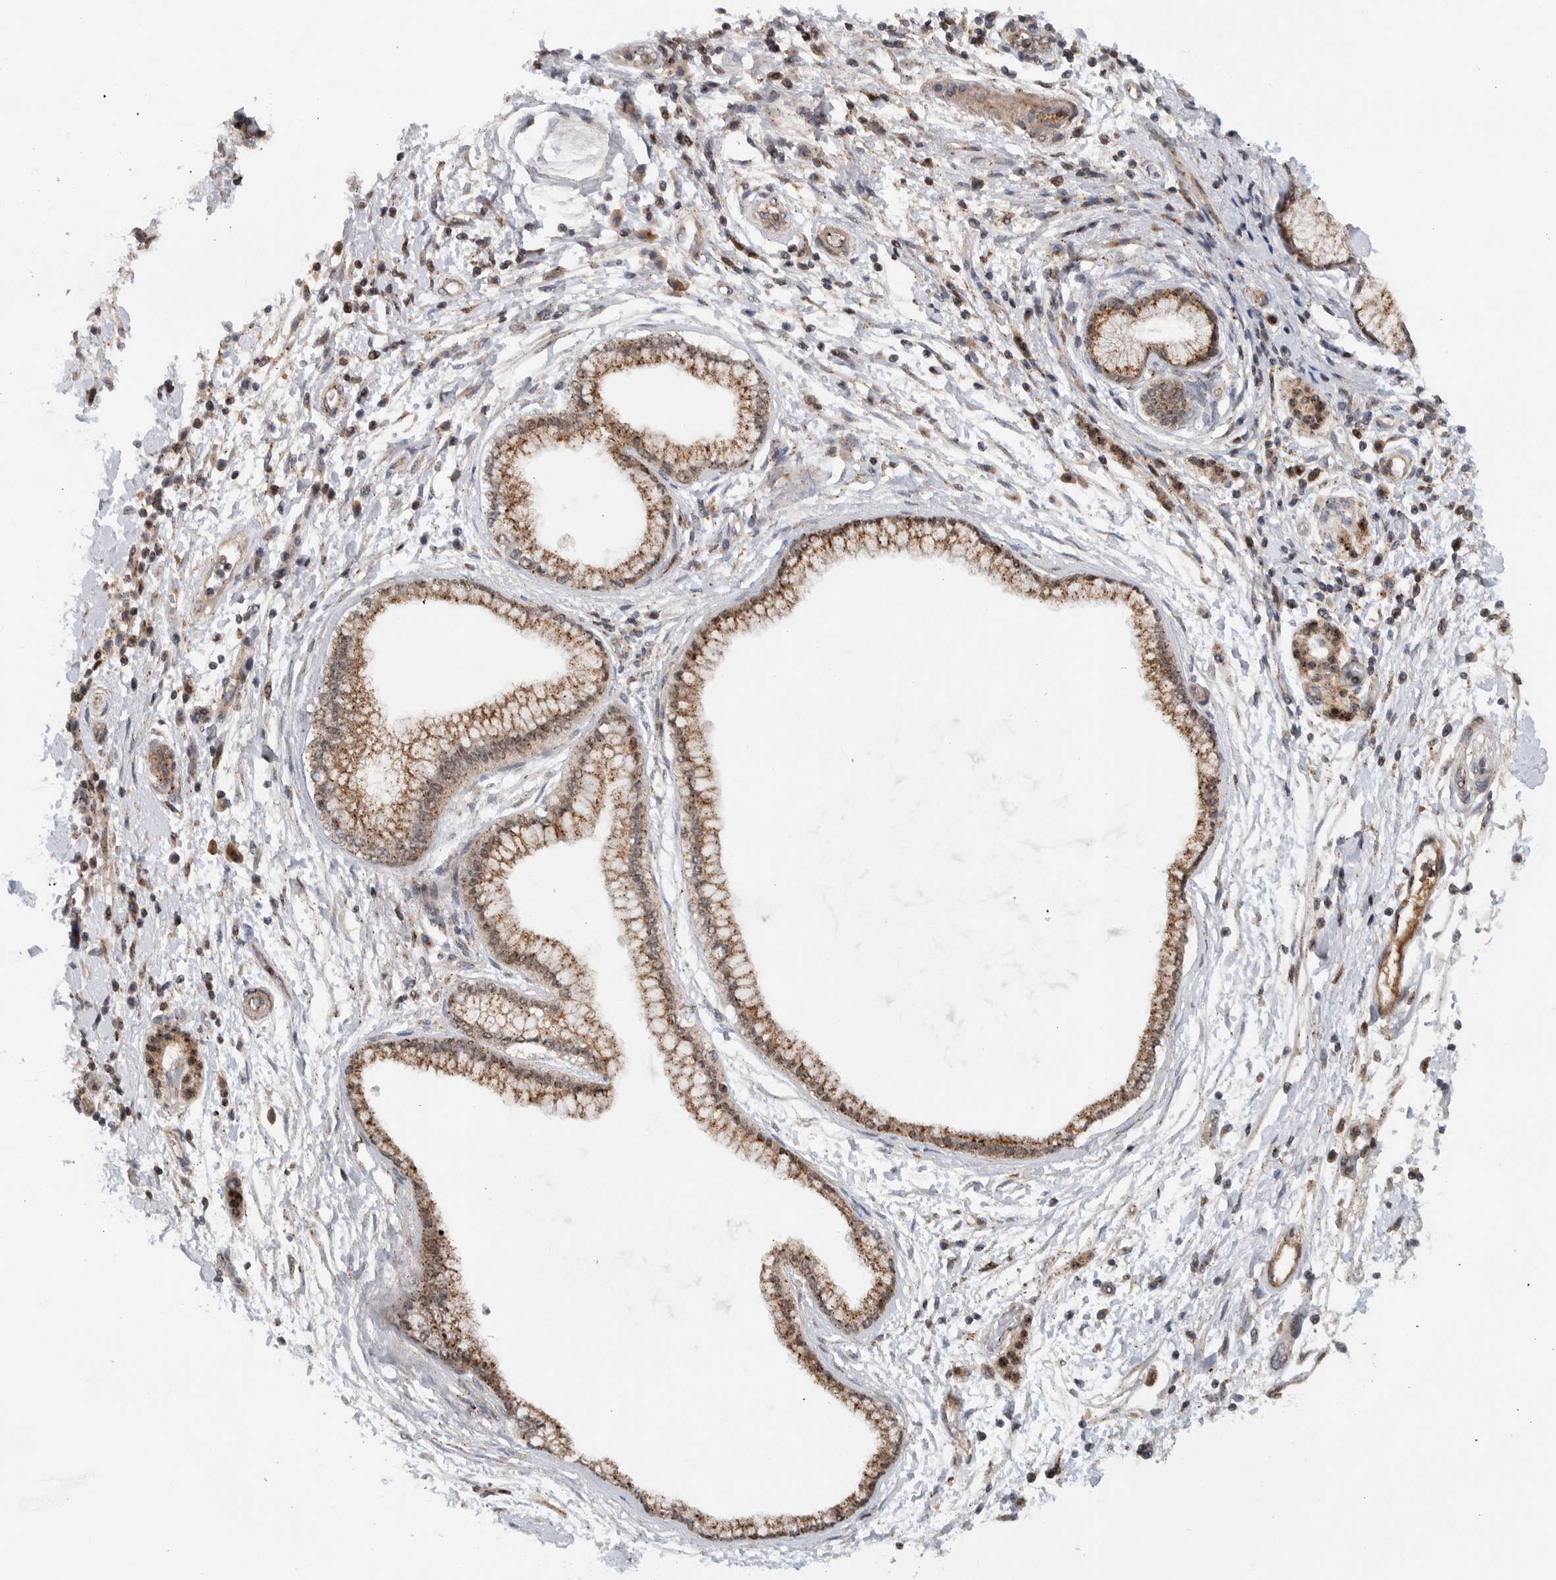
{"staining": {"intensity": "moderate", "quantity": ">75%", "location": "cytoplasmic/membranous"}, "tissue": "pancreatic cancer", "cell_type": "Tumor cells", "image_type": "cancer", "snomed": [{"axis": "morphology", "description": "Normal tissue, NOS"}, {"axis": "morphology", "description": "Adenocarcinoma, NOS"}, {"axis": "topography", "description": "Pancreas"}], "caption": "A histopathology image of pancreatic cancer stained for a protein demonstrates moderate cytoplasmic/membranous brown staining in tumor cells.", "gene": "MSL1", "patient": {"sex": "female", "age": 71}}